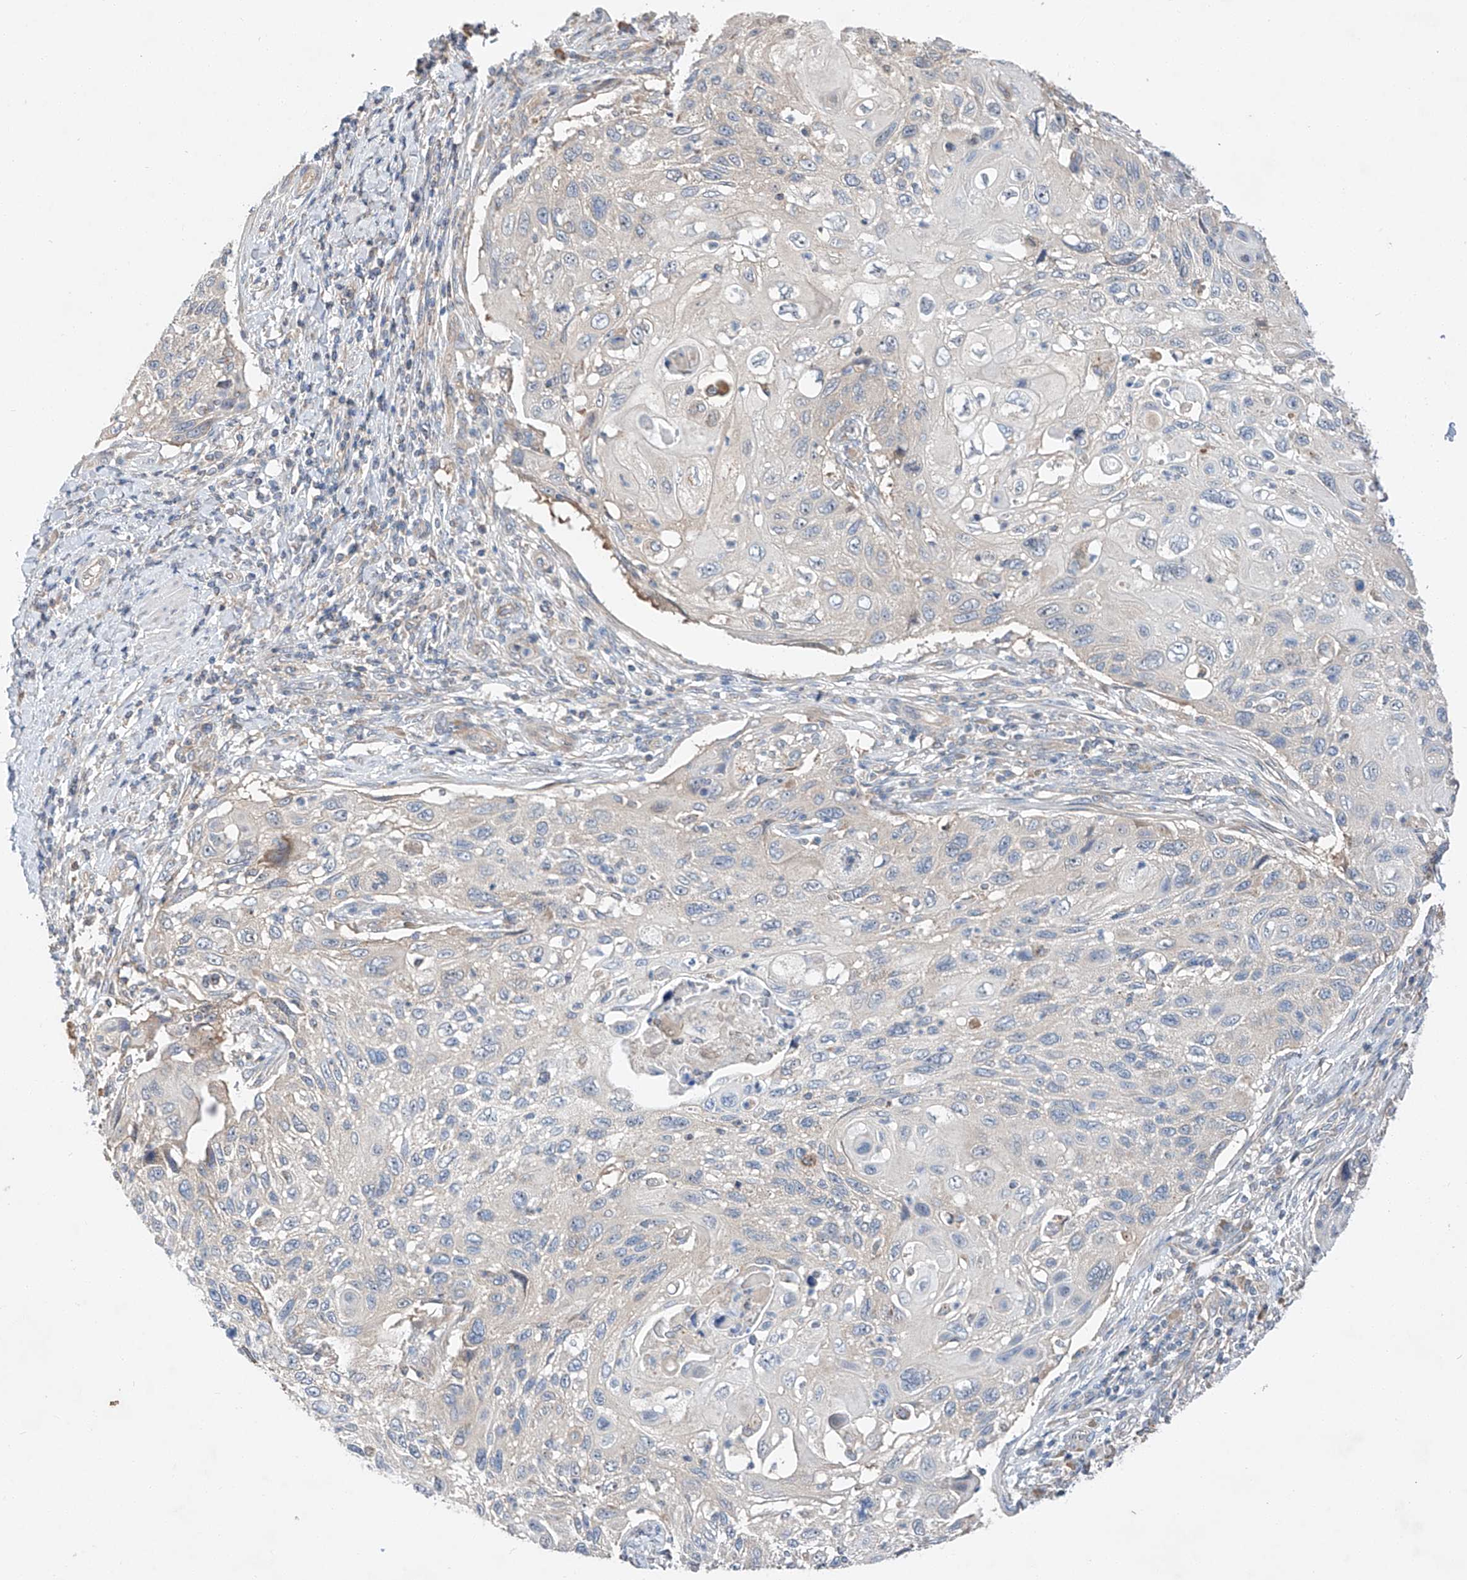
{"staining": {"intensity": "negative", "quantity": "none", "location": "none"}, "tissue": "cervical cancer", "cell_type": "Tumor cells", "image_type": "cancer", "snomed": [{"axis": "morphology", "description": "Squamous cell carcinoma, NOS"}, {"axis": "topography", "description": "Cervix"}], "caption": "There is no significant positivity in tumor cells of cervical cancer. Nuclei are stained in blue.", "gene": "RUSC1", "patient": {"sex": "female", "age": 70}}